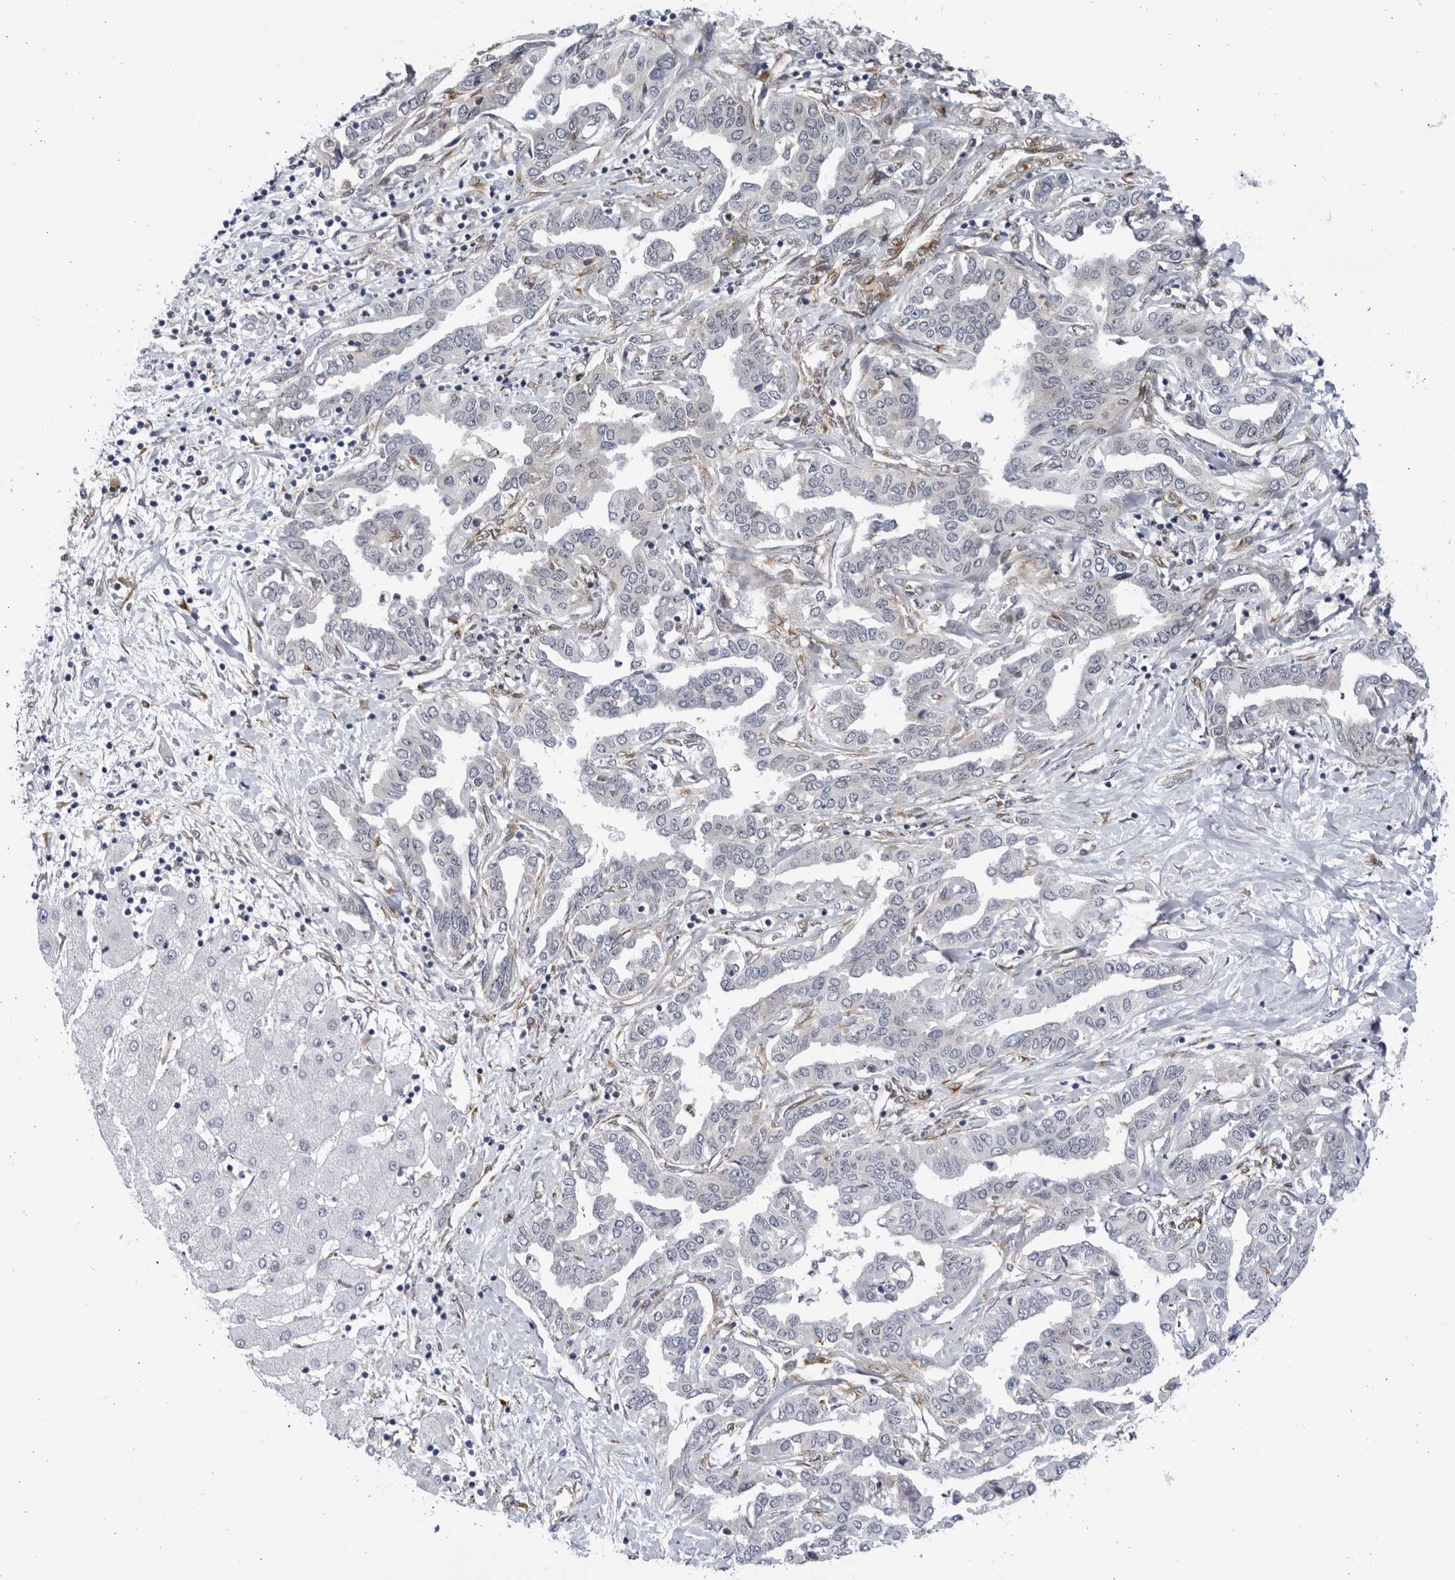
{"staining": {"intensity": "negative", "quantity": "none", "location": "none"}, "tissue": "liver cancer", "cell_type": "Tumor cells", "image_type": "cancer", "snomed": [{"axis": "morphology", "description": "Cholangiocarcinoma"}, {"axis": "topography", "description": "Liver"}], "caption": "Immunohistochemical staining of liver cancer demonstrates no significant expression in tumor cells.", "gene": "BMP2K", "patient": {"sex": "male", "age": 59}}